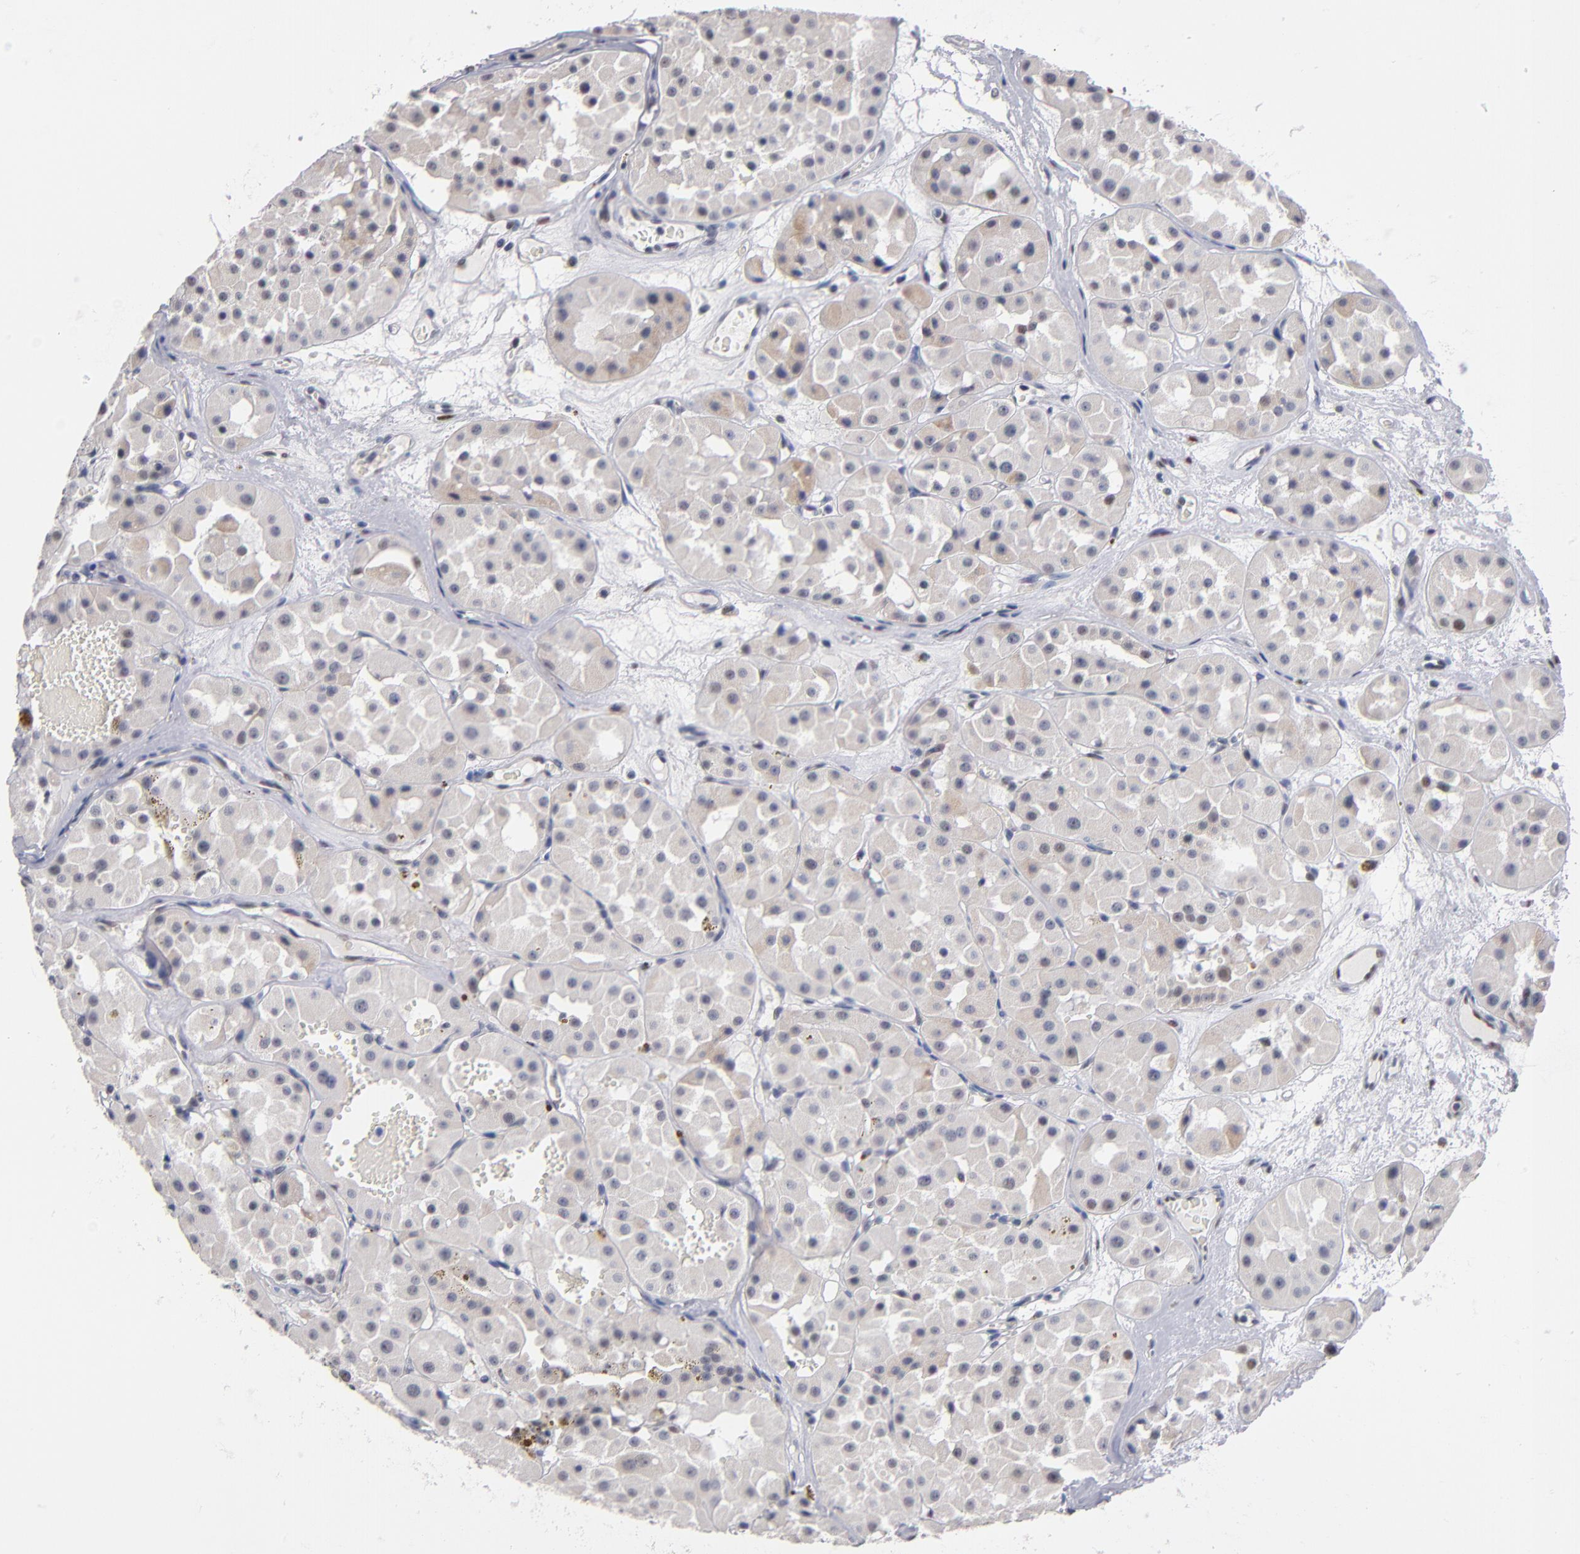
{"staining": {"intensity": "moderate", "quantity": "<25%", "location": "cytoplasmic/membranous"}, "tissue": "renal cancer", "cell_type": "Tumor cells", "image_type": "cancer", "snomed": [{"axis": "morphology", "description": "Adenocarcinoma, uncertain malignant potential"}, {"axis": "topography", "description": "Kidney"}], "caption": "Renal cancer (adenocarcinoma,  uncertain malignant potential) stained with a protein marker demonstrates moderate staining in tumor cells.", "gene": "MN1", "patient": {"sex": "male", "age": 63}}